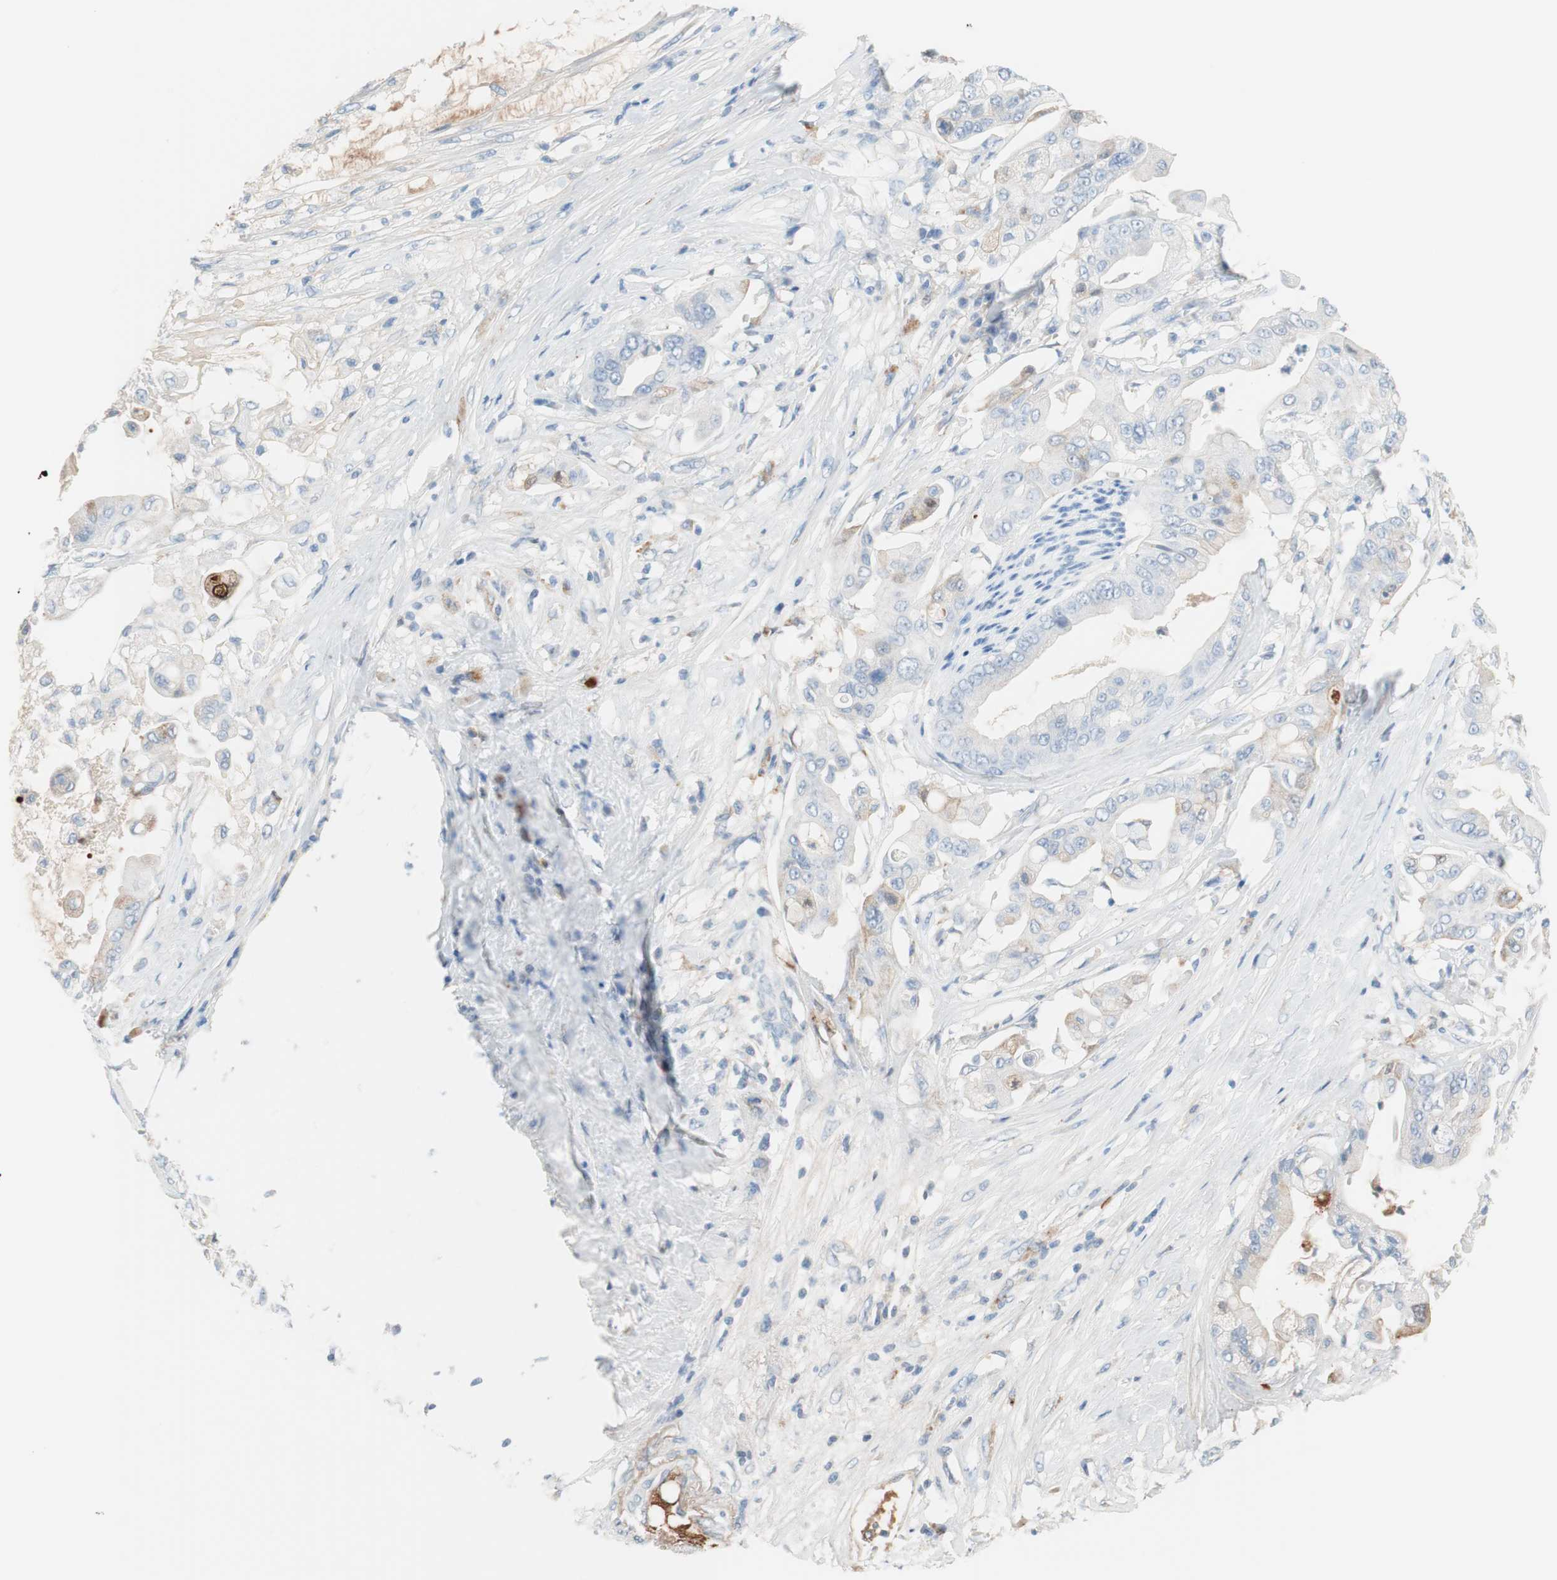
{"staining": {"intensity": "negative", "quantity": "none", "location": "none"}, "tissue": "pancreatic cancer", "cell_type": "Tumor cells", "image_type": "cancer", "snomed": [{"axis": "morphology", "description": "Adenocarcinoma, NOS"}, {"axis": "topography", "description": "Pancreas"}], "caption": "The micrograph reveals no significant staining in tumor cells of pancreatic cancer (adenocarcinoma). (Immunohistochemistry (ihc), brightfield microscopy, high magnification).", "gene": "RBP4", "patient": {"sex": "female", "age": 75}}